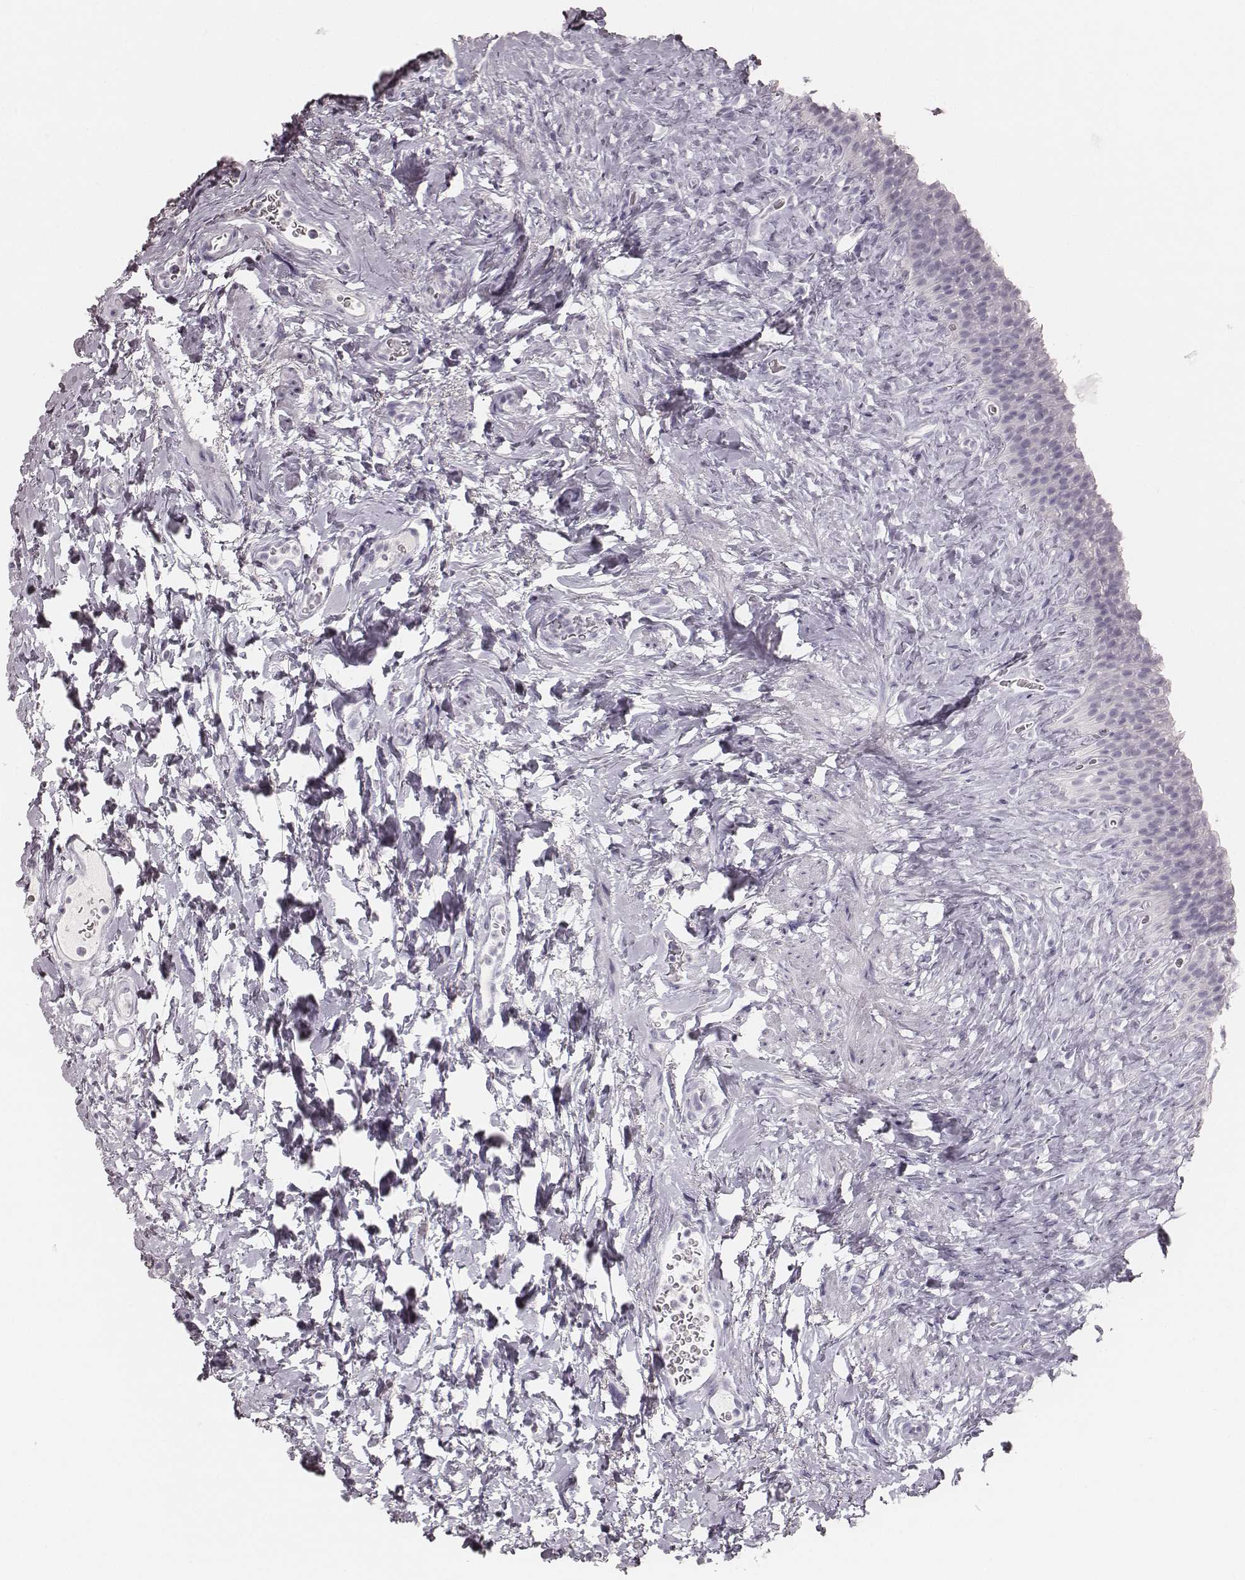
{"staining": {"intensity": "negative", "quantity": "none", "location": "none"}, "tissue": "urinary bladder", "cell_type": "Urothelial cells", "image_type": "normal", "snomed": [{"axis": "morphology", "description": "Normal tissue, NOS"}, {"axis": "topography", "description": "Urinary bladder"}], "caption": "A high-resolution micrograph shows IHC staining of normal urinary bladder, which displays no significant expression in urothelial cells.", "gene": "KRT34", "patient": {"sex": "male", "age": 76}}